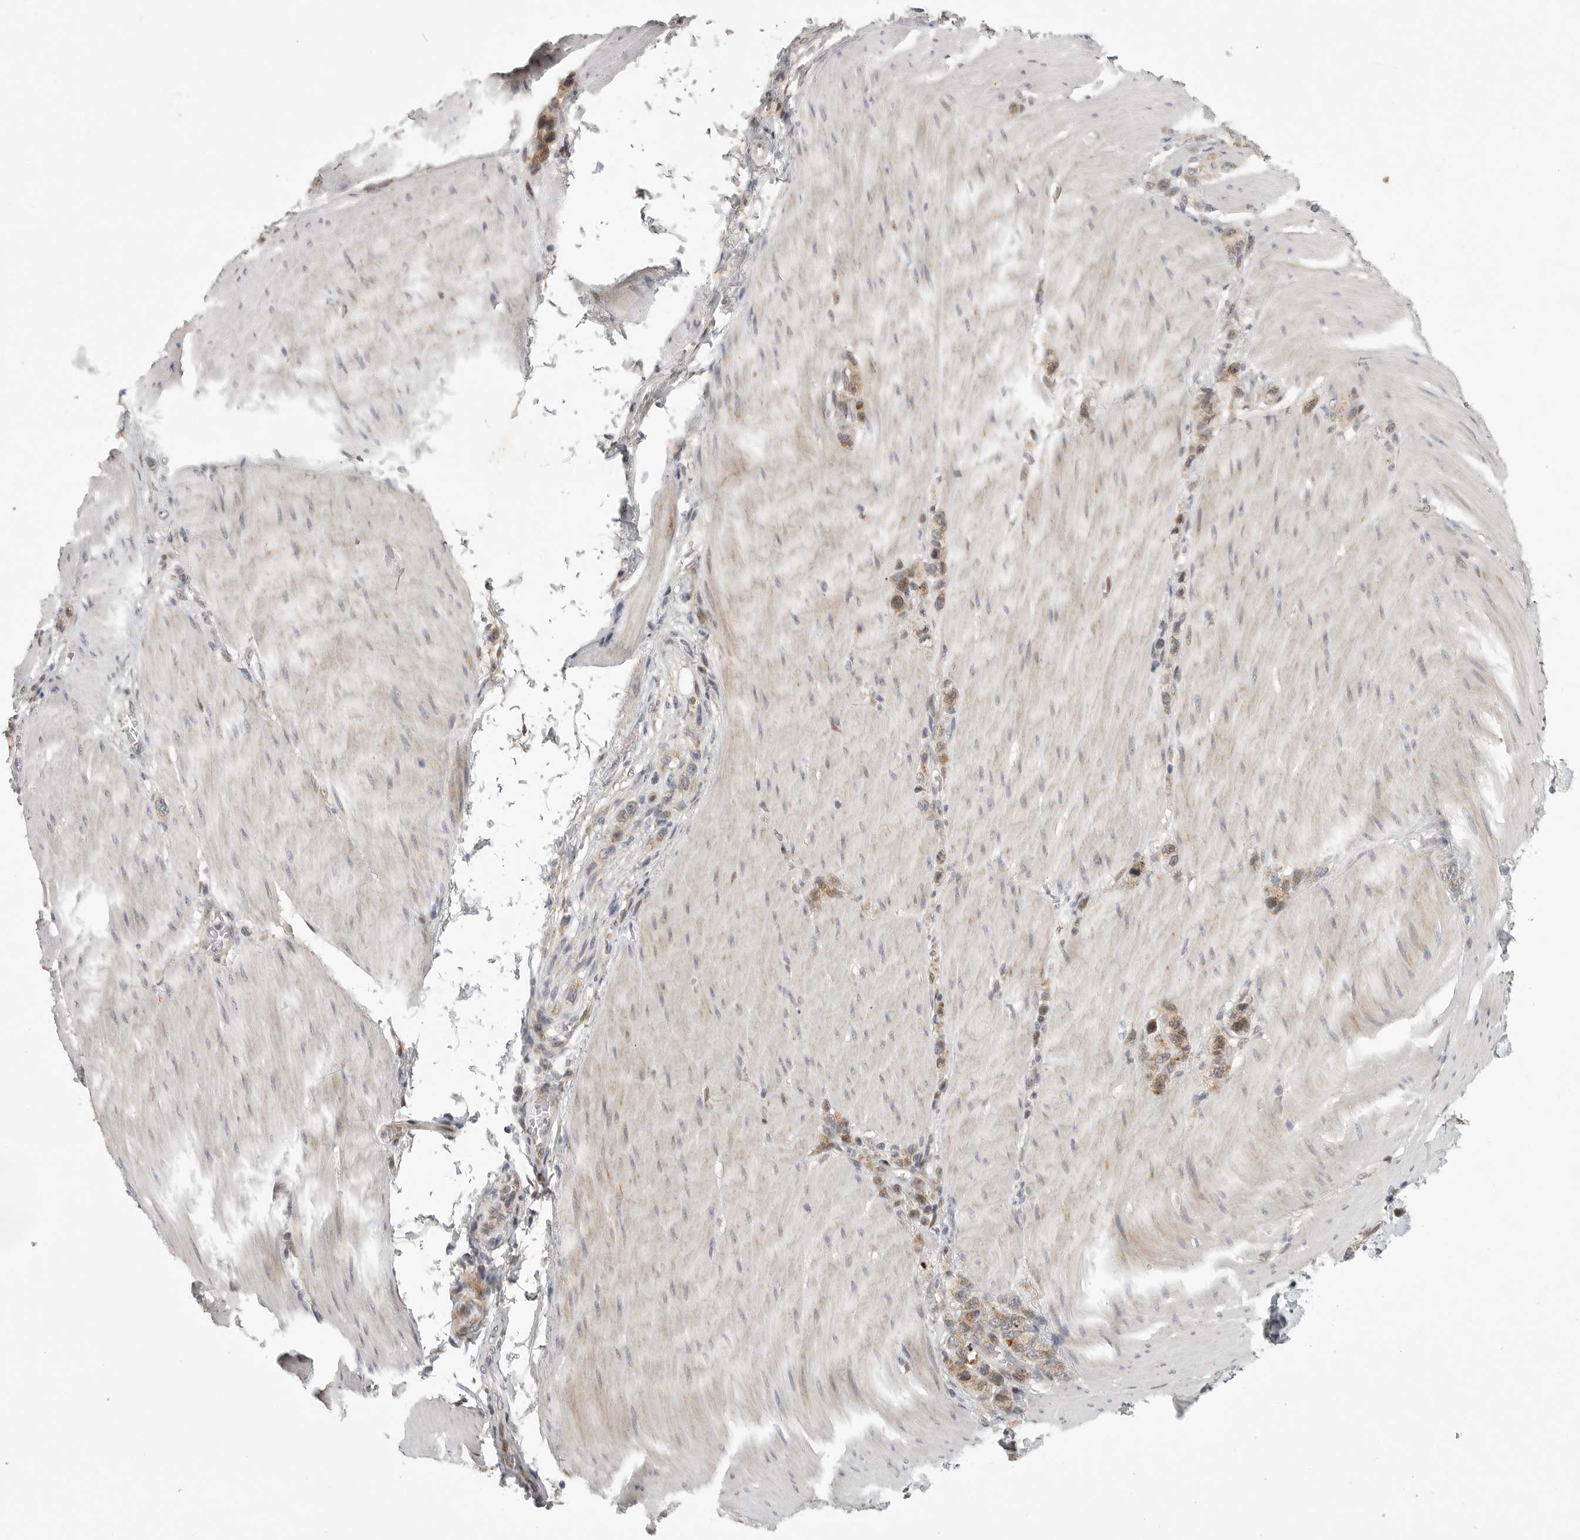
{"staining": {"intensity": "moderate", "quantity": "25%-75%", "location": "cytoplasmic/membranous"}, "tissue": "stomach cancer", "cell_type": "Tumor cells", "image_type": "cancer", "snomed": [{"axis": "morphology", "description": "Adenocarcinoma, NOS"}, {"axis": "topography", "description": "Stomach"}], "caption": "Brown immunohistochemical staining in stomach cancer shows moderate cytoplasmic/membranous staining in approximately 25%-75% of tumor cells.", "gene": "POLE2", "patient": {"sex": "female", "age": 65}}